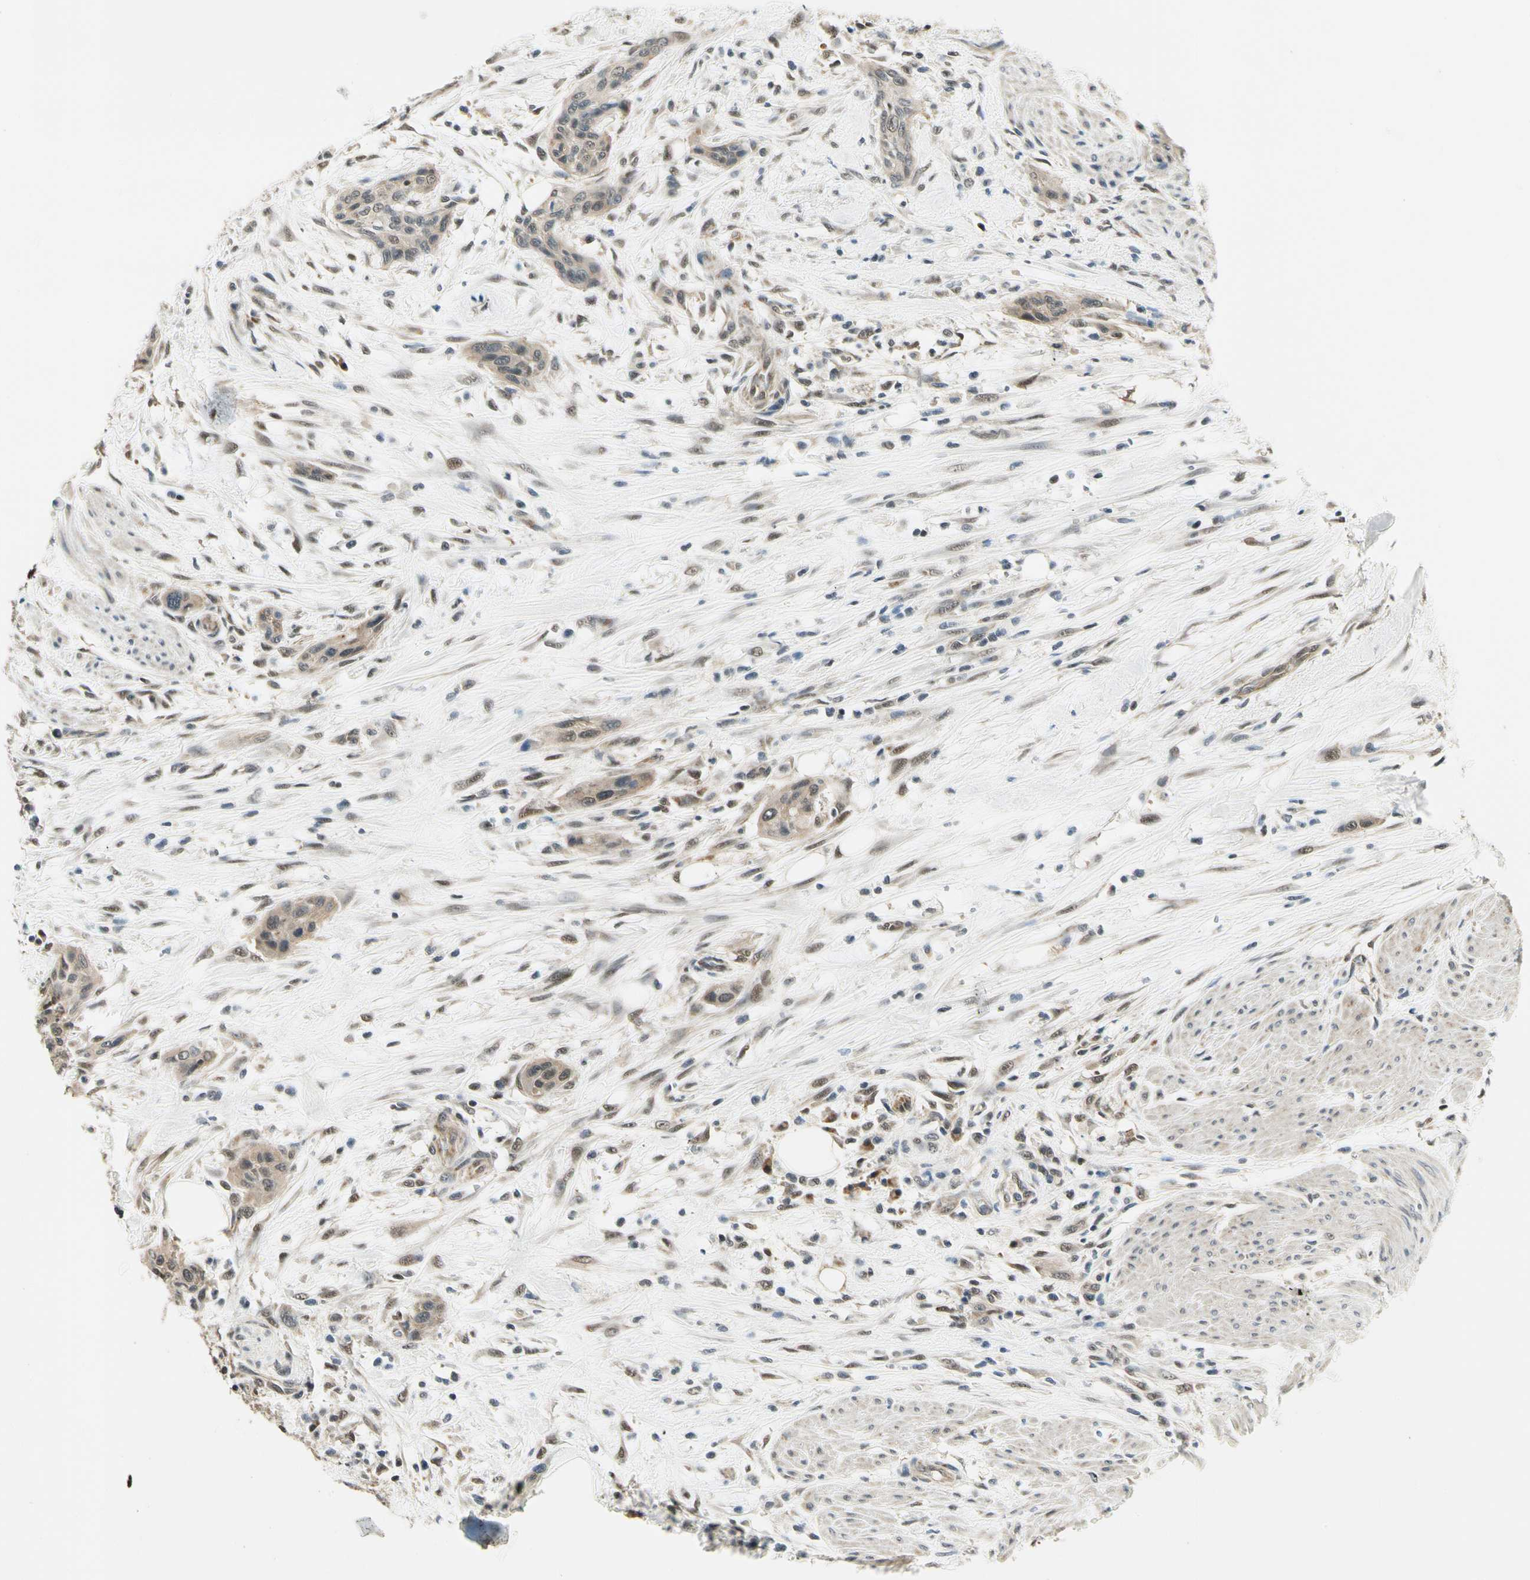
{"staining": {"intensity": "weak", "quantity": ">75%", "location": "cytoplasmic/membranous"}, "tissue": "urothelial cancer", "cell_type": "Tumor cells", "image_type": "cancer", "snomed": [{"axis": "morphology", "description": "Urothelial carcinoma, High grade"}, {"axis": "topography", "description": "Urinary bladder"}], "caption": "Protein staining shows weak cytoplasmic/membranous staining in about >75% of tumor cells in urothelial cancer.", "gene": "PDK2", "patient": {"sex": "male", "age": 35}}